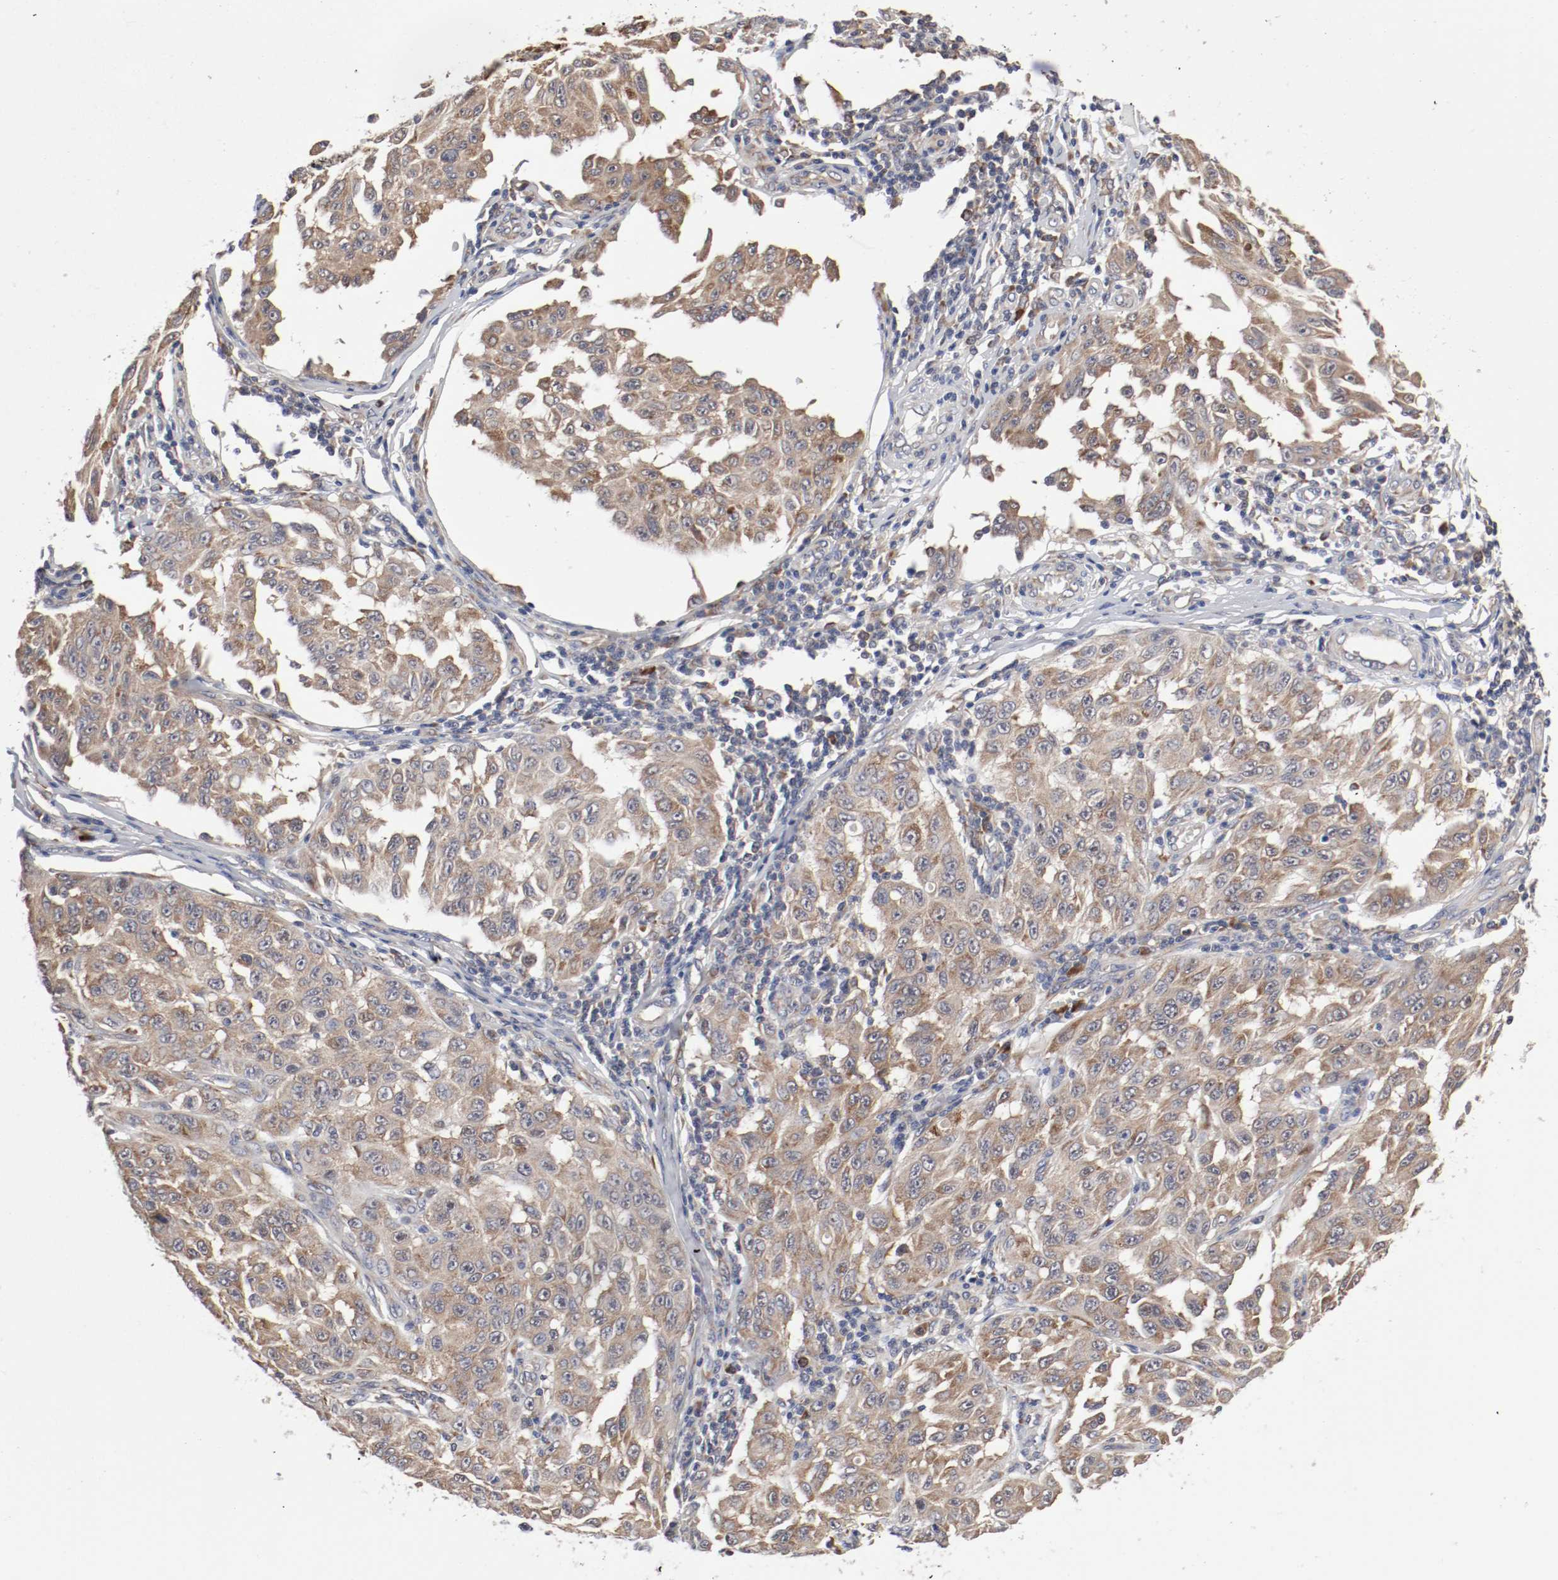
{"staining": {"intensity": "weak", "quantity": ">75%", "location": "cytoplasmic/membranous"}, "tissue": "melanoma", "cell_type": "Tumor cells", "image_type": "cancer", "snomed": [{"axis": "morphology", "description": "Malignant melanoma, NOS"}, {"axis": "topography", "description": "Skin"}], "caption": "Immunohistochemical staining of malignant melanoma reveals low levels of weak cytoplasmic/membranous protein staining in approximately >75% of tumor cells. The protein is stained brown, and the nuclei are stained in blue (DAB (3,3'-diaminobenzidine) IHC with brightfield microscopy, high magnification).", "gene": "FKBP3", "patient": {"sex": "male", "age": 30}}